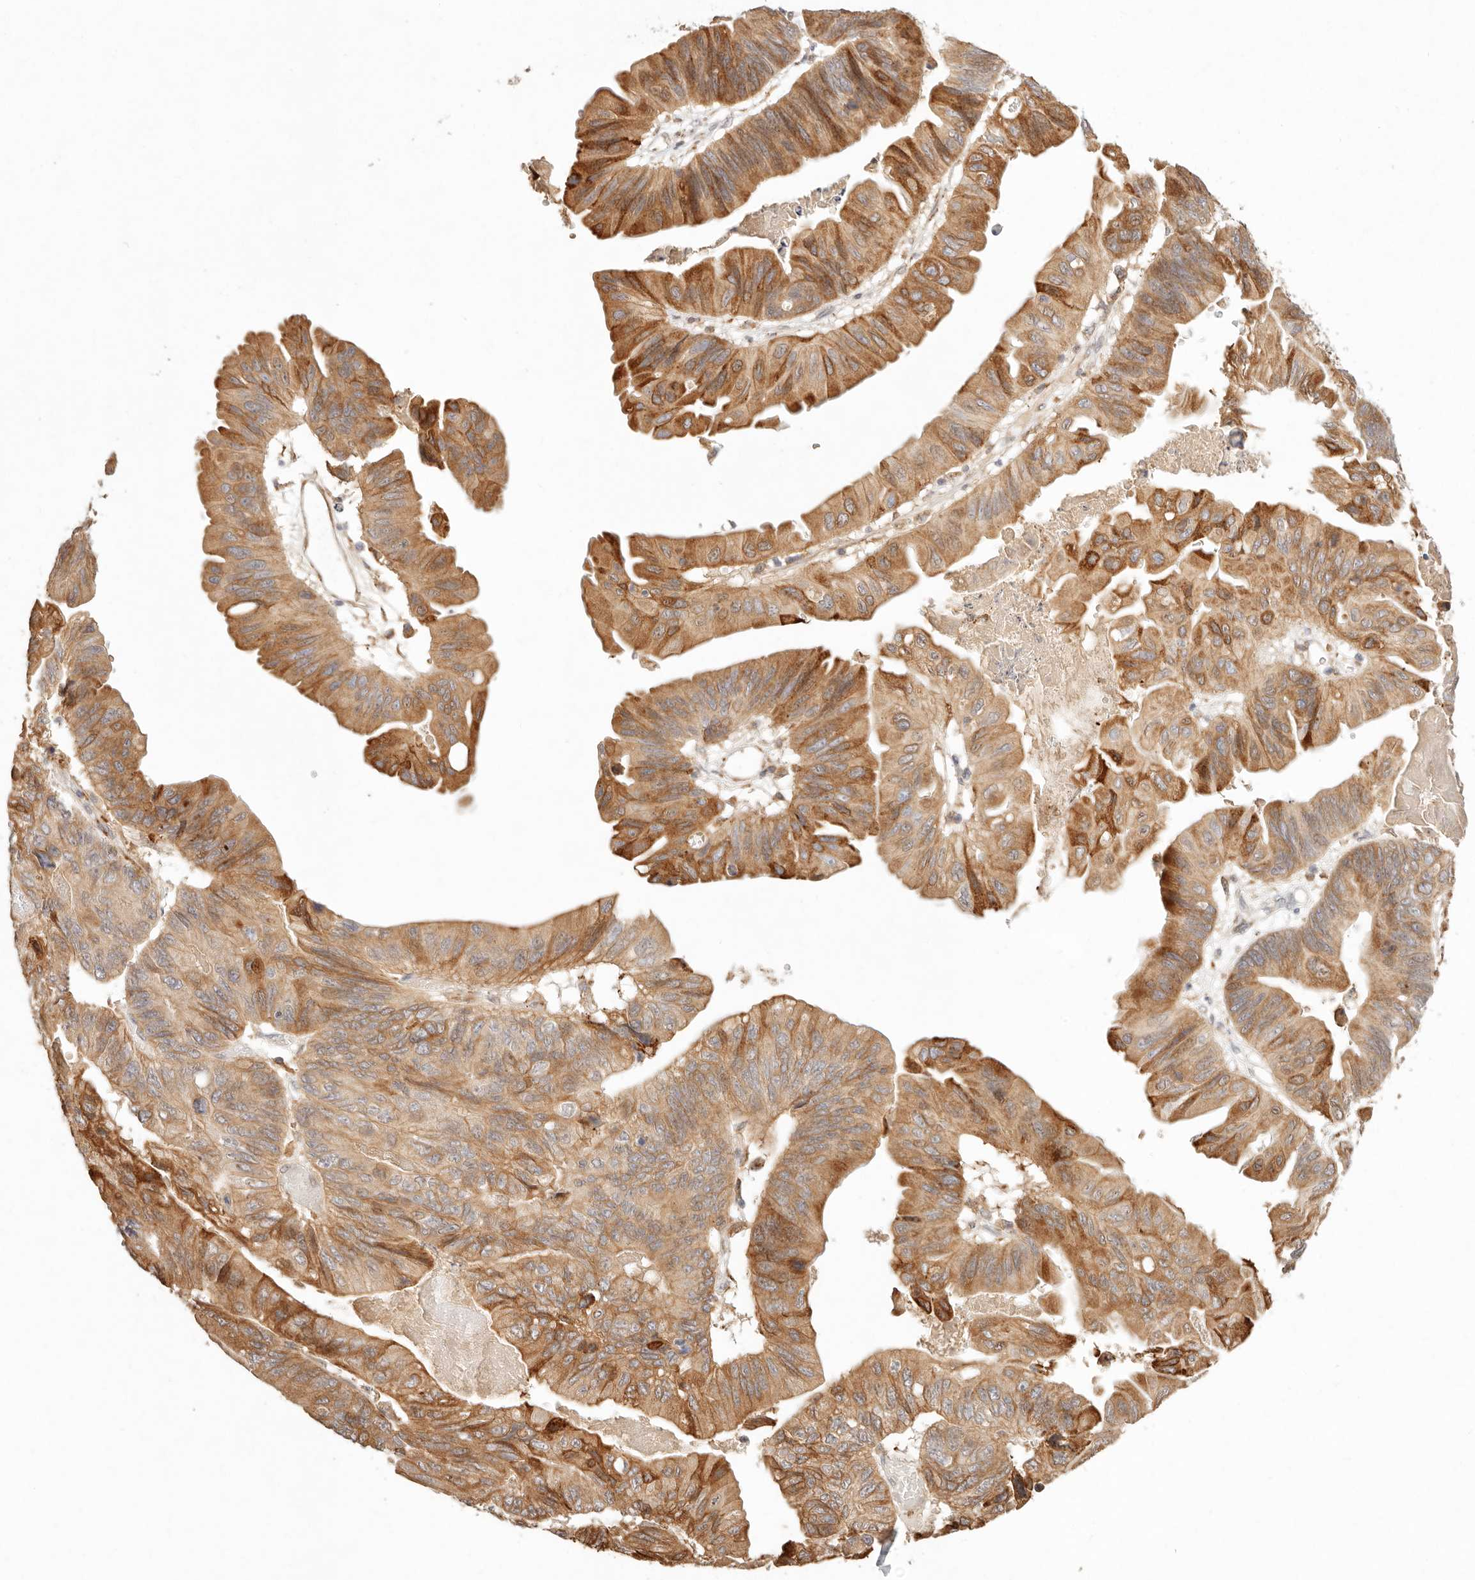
{"staining": {"intensity": "strong", "quantity": ">75%", "location": "cytoplasmic/membranous"}, "tissue": "ovarian cancer", "cell_type": "Tumor cells", "image_type": "cancer", "snomed": [{"axis": "morphology", "description": "Cystadenocarcinoma, mucinous, NOS"}, {"axis": "topography", "description": "Ovary"}], "caption": "A micrograph of mucinous cystadenocarcinoma (ovarian) stained for a protein exhibits strong cytoplasmic/membranous brown staining in tumor cells. The staining was performed using DAB, with brown indicating positive protein expression. Nuclei are stained blue with hematoxylin.", "gene": "C1orf127", "patient": {"sex": "female", "age": 61}}